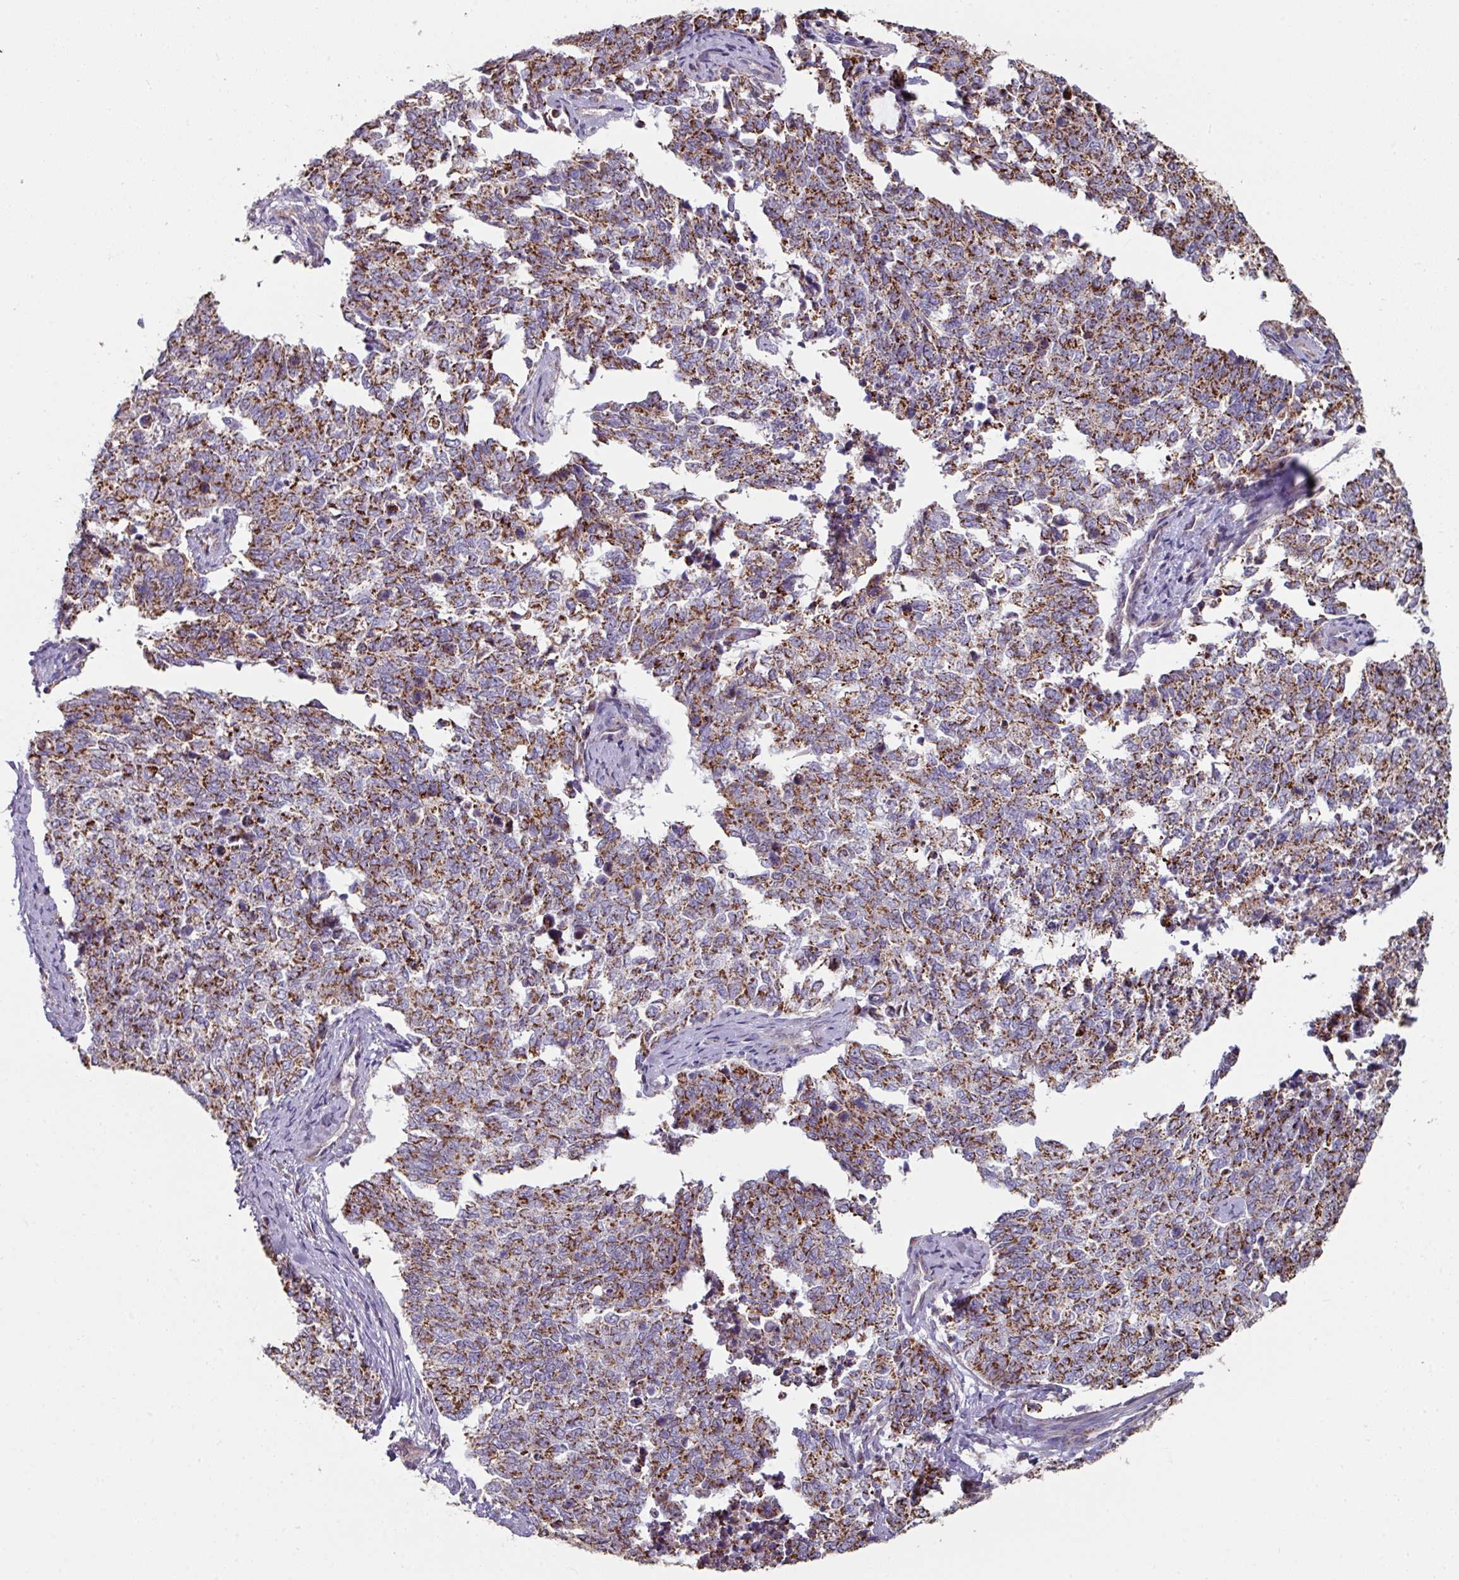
{"staining": {"intensity": "strong", "quantity": ">75%", "location": "cytoplasmic/membranous"}, "tissue": "cervical cancer", "cell_type": "Tumor cells", "image_type": "cancer", "snomed": [{"axis": "morphology", "description": "Squamous cell carcinoma, NOS"}, {"axis": "topography", "description": "Cervix"}], "caption": "Protein staining of cervical cancer (squamous cell carcinoma) tissue exhibits strong cytoplasmic/membranous staining in approximately >75% of tumor cells. The protein of interest is stained brown, and the nuclei are stained in blue (DAB IHC with brightfield microscopy, high magnification).", "gene": "OR2D3", "patient": {"sex": "female", "age": 63}}